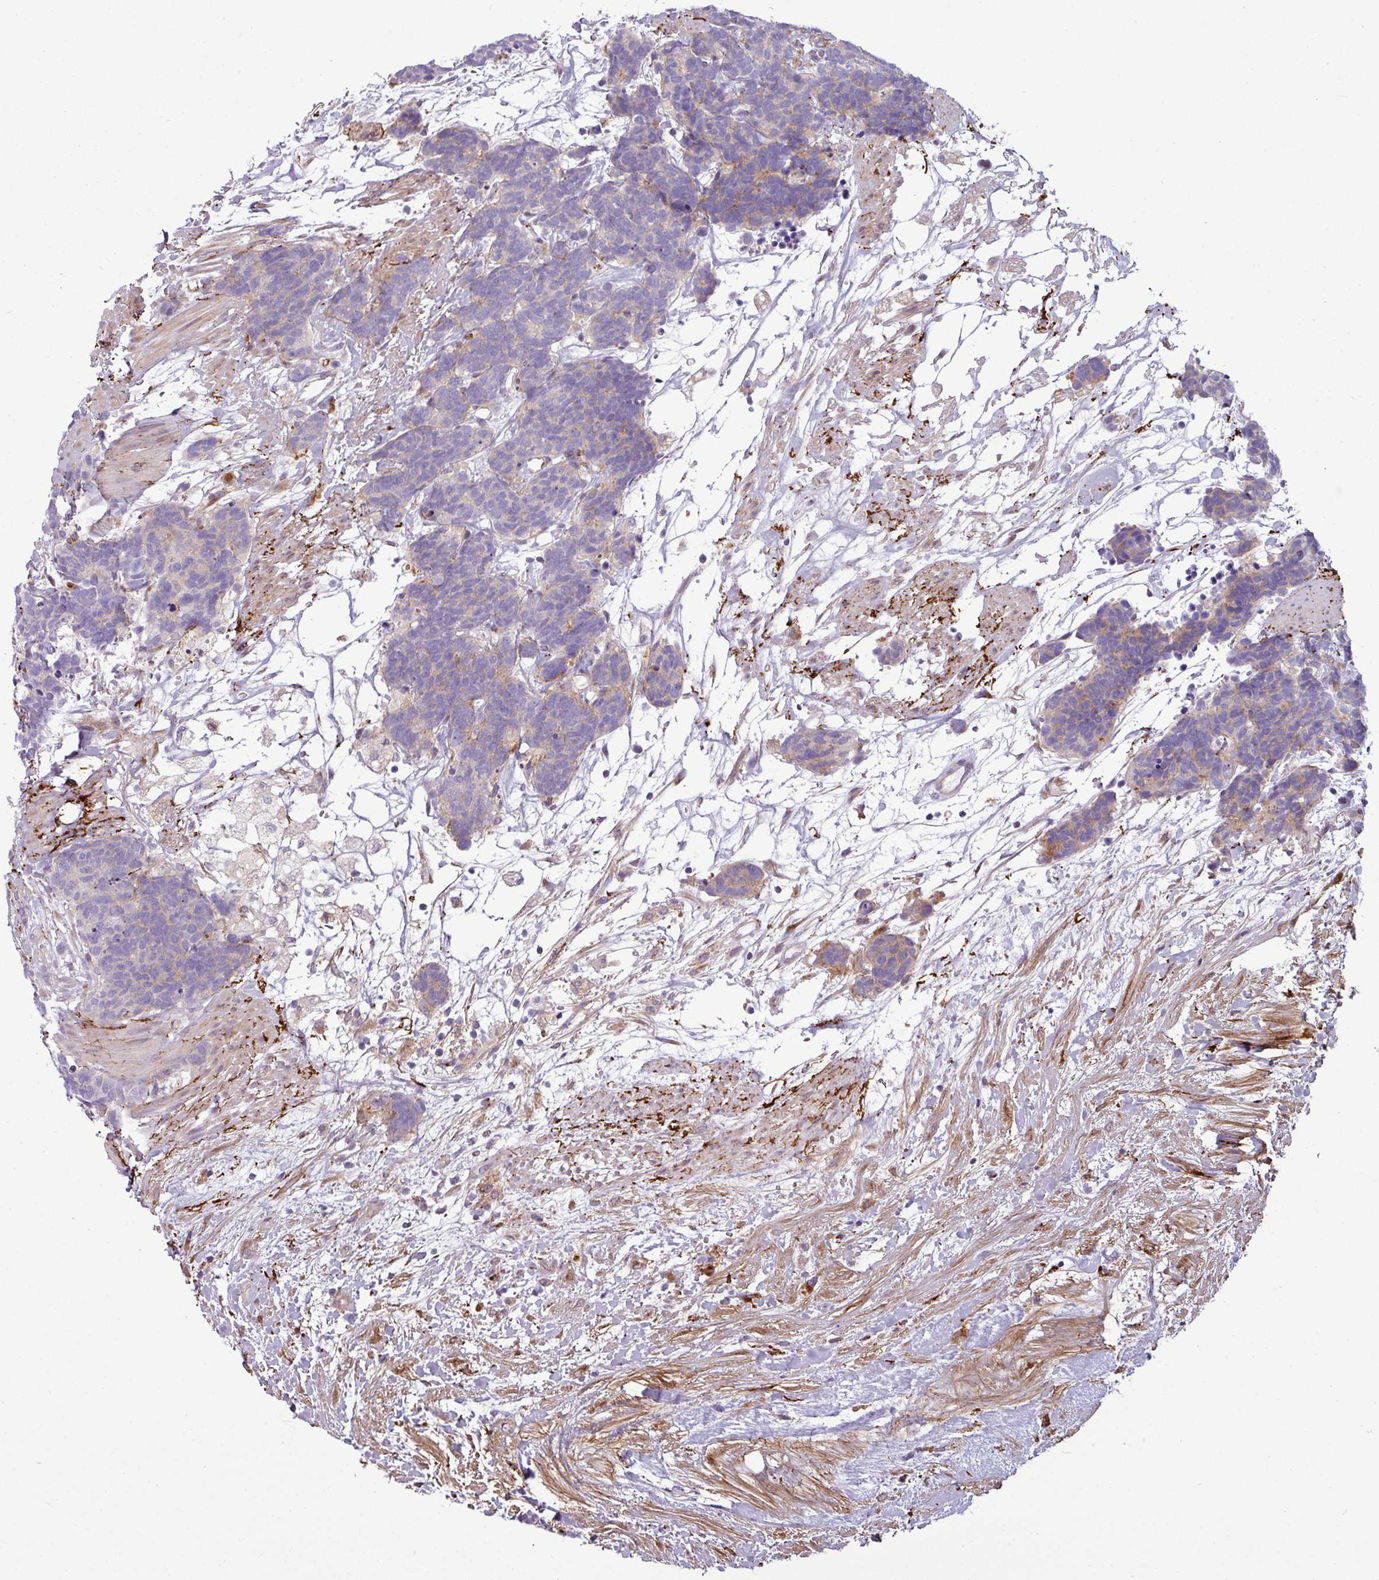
{"staining": {"intensity": "negative", "quantity": "none", "location": "none"}, "tissue": "carcinoid", "cell_type": "Tumor cells", "image_type": "cancer", "snomed": [{"axis": "morphology", "description": "Carcinoma, NOS"}, {"axis": "morphology", "description": "Carcinoid, malignant, NOS"}, {"axis": "topography", "description": "Prostate"}], "caption": "Immunohistochemical staining of carcinoid reveals no significant expression in tumor cells.", "gene": "COL8A1", "patient": {"sex": "male", "age": 57}}